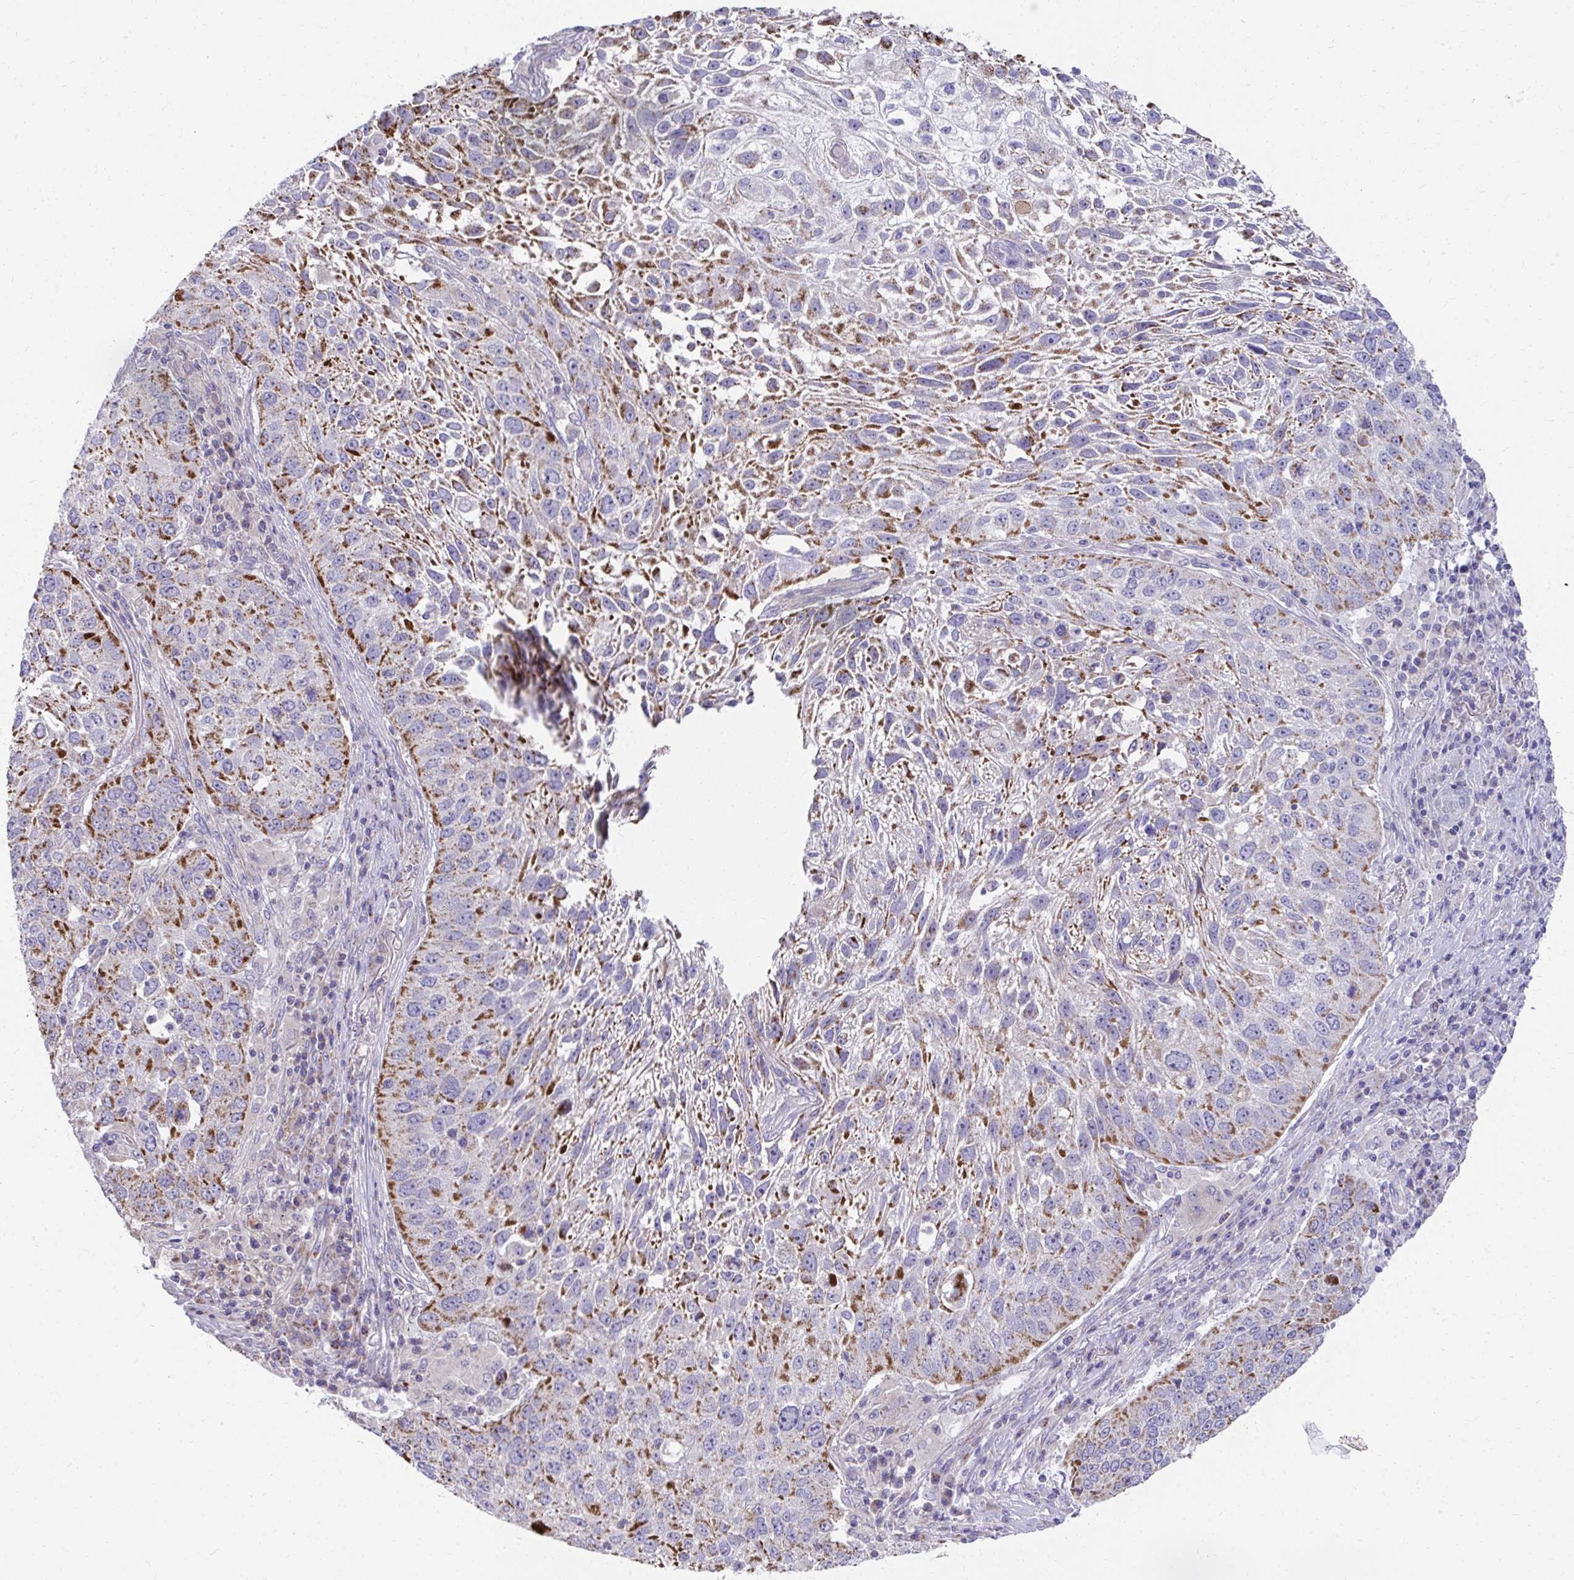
{"staining": {"intensity": "moderate", "quantity": "25%-75%", "location": "cytoplasmic/membranous"}, "tissue": "lung cancer", "cell_type": "Tumor cells", "image_type": "cancer", "snomed": [{"axis": "morphology", "description": "Normal morphology"}, {"axis": "morphology", "description": "Squamous cell carcinoma, NOS"}, {"axis": "topography", "description": "Lymph node"}, {"axis": "topography", "description": "Lung"}], "caption": "Immunohistochemistry micrograph of lung squamous cell carcinoma stained for a protein (brown), which reveals medium levels of moderate cytoplasmic/membranous positivity in about 25%-75% of tumor cells.", "gene": "PRRG3", "patient": {"sex": "male", "age": 67}}